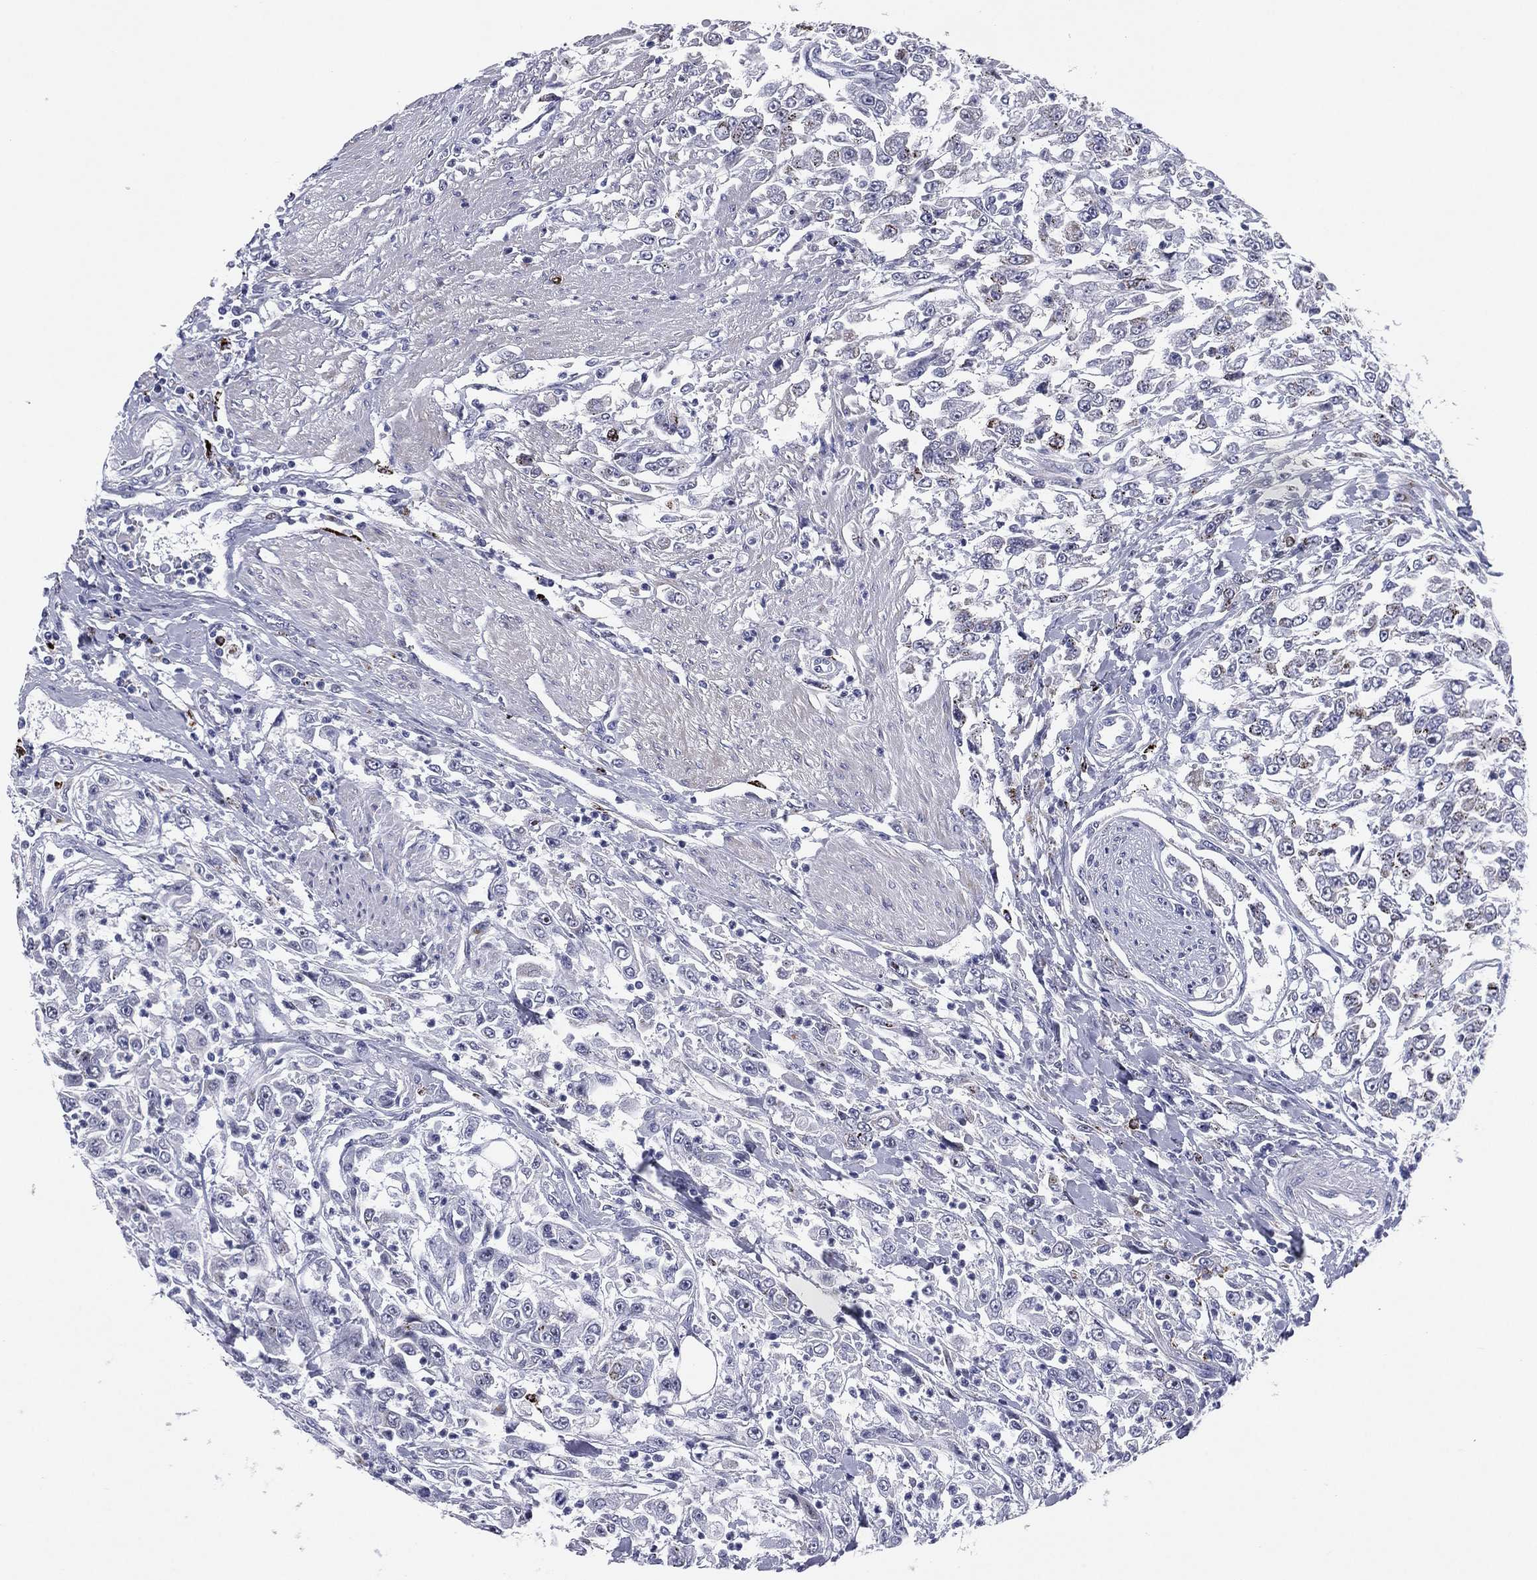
{"staining": {"intensity": "negative", "quantity": "none", "location": "none"}, "tissue": "urothelial cancer", "cell_type": "Tumor cells", "image_type": "cancer", "snomed": [{"axis": "morphology", "description": "Urothelial carcinoma, High grade"}, {"axis": "topography", "description": "Urinary bladder"}], "caption": "DAB immunohistochemical staining of human urothelial cancer exhibits no significant positivity in tumor cells.", "gene": "HLA-DOA", "patient": {"sex": "male", "age": 46}}